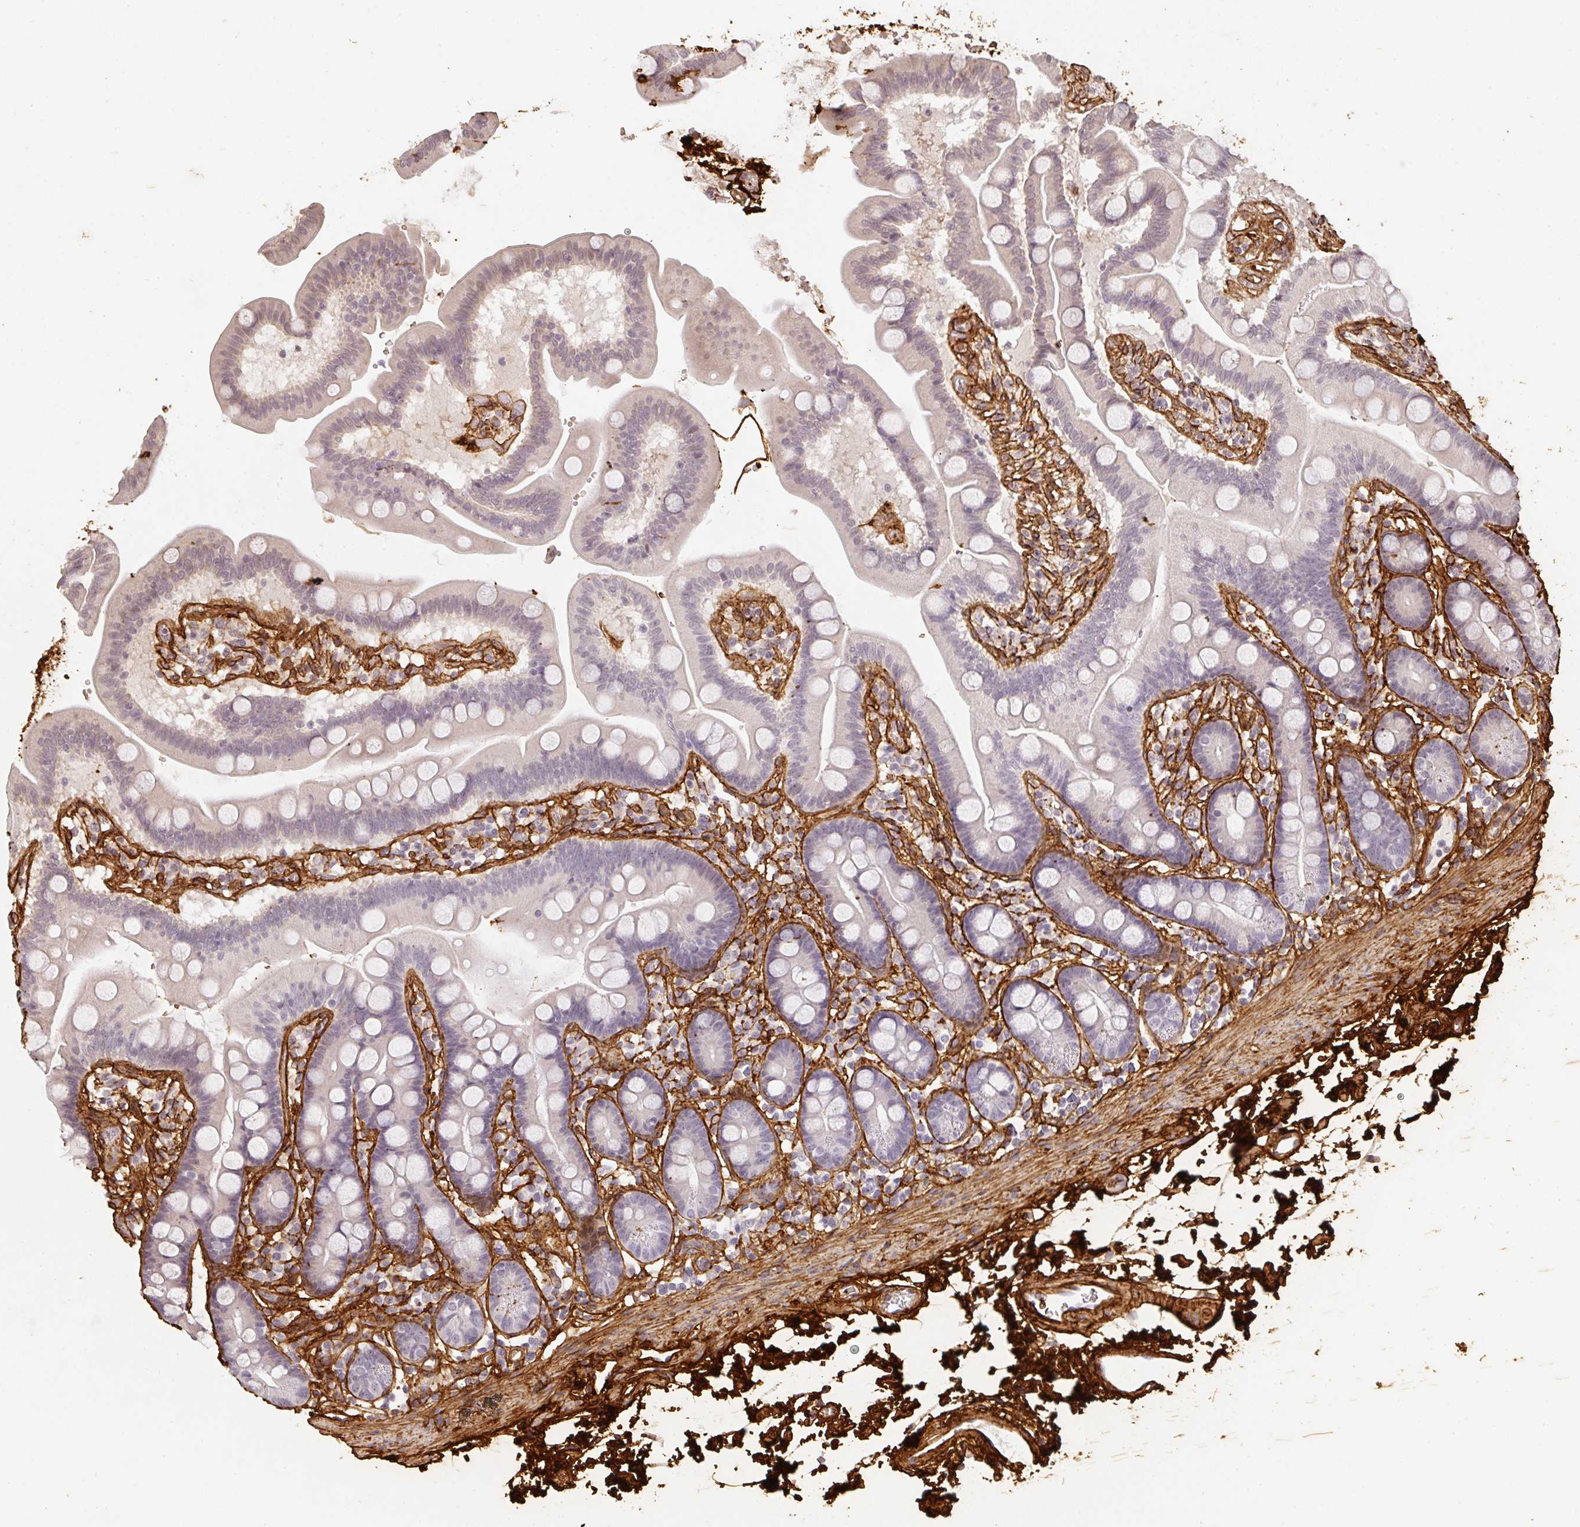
{"staining": {"intensity": "negative", "quantity": "none", "location": "none"}, "tissue": "duodenum", "cell_type": "Glandular cells", "image_type": "normal", "snomed": [{"axis": "morphology", "description": "Normal tissue, NOS"}, {"axis": "topography", "description": "Duodenum"}], "caption": "IHC of unremarkable human duodenum demonstrates no positivity in glandular cells. The staining was performed using DAB (3,3'-diaminobenzidine) to visualize the protein expression in brown, while the nuclei were stained in blue with hematoxylin (Magnification: 20x).", "gene": "COL3A1", "patient": {"sex": "male", "age": 59}}